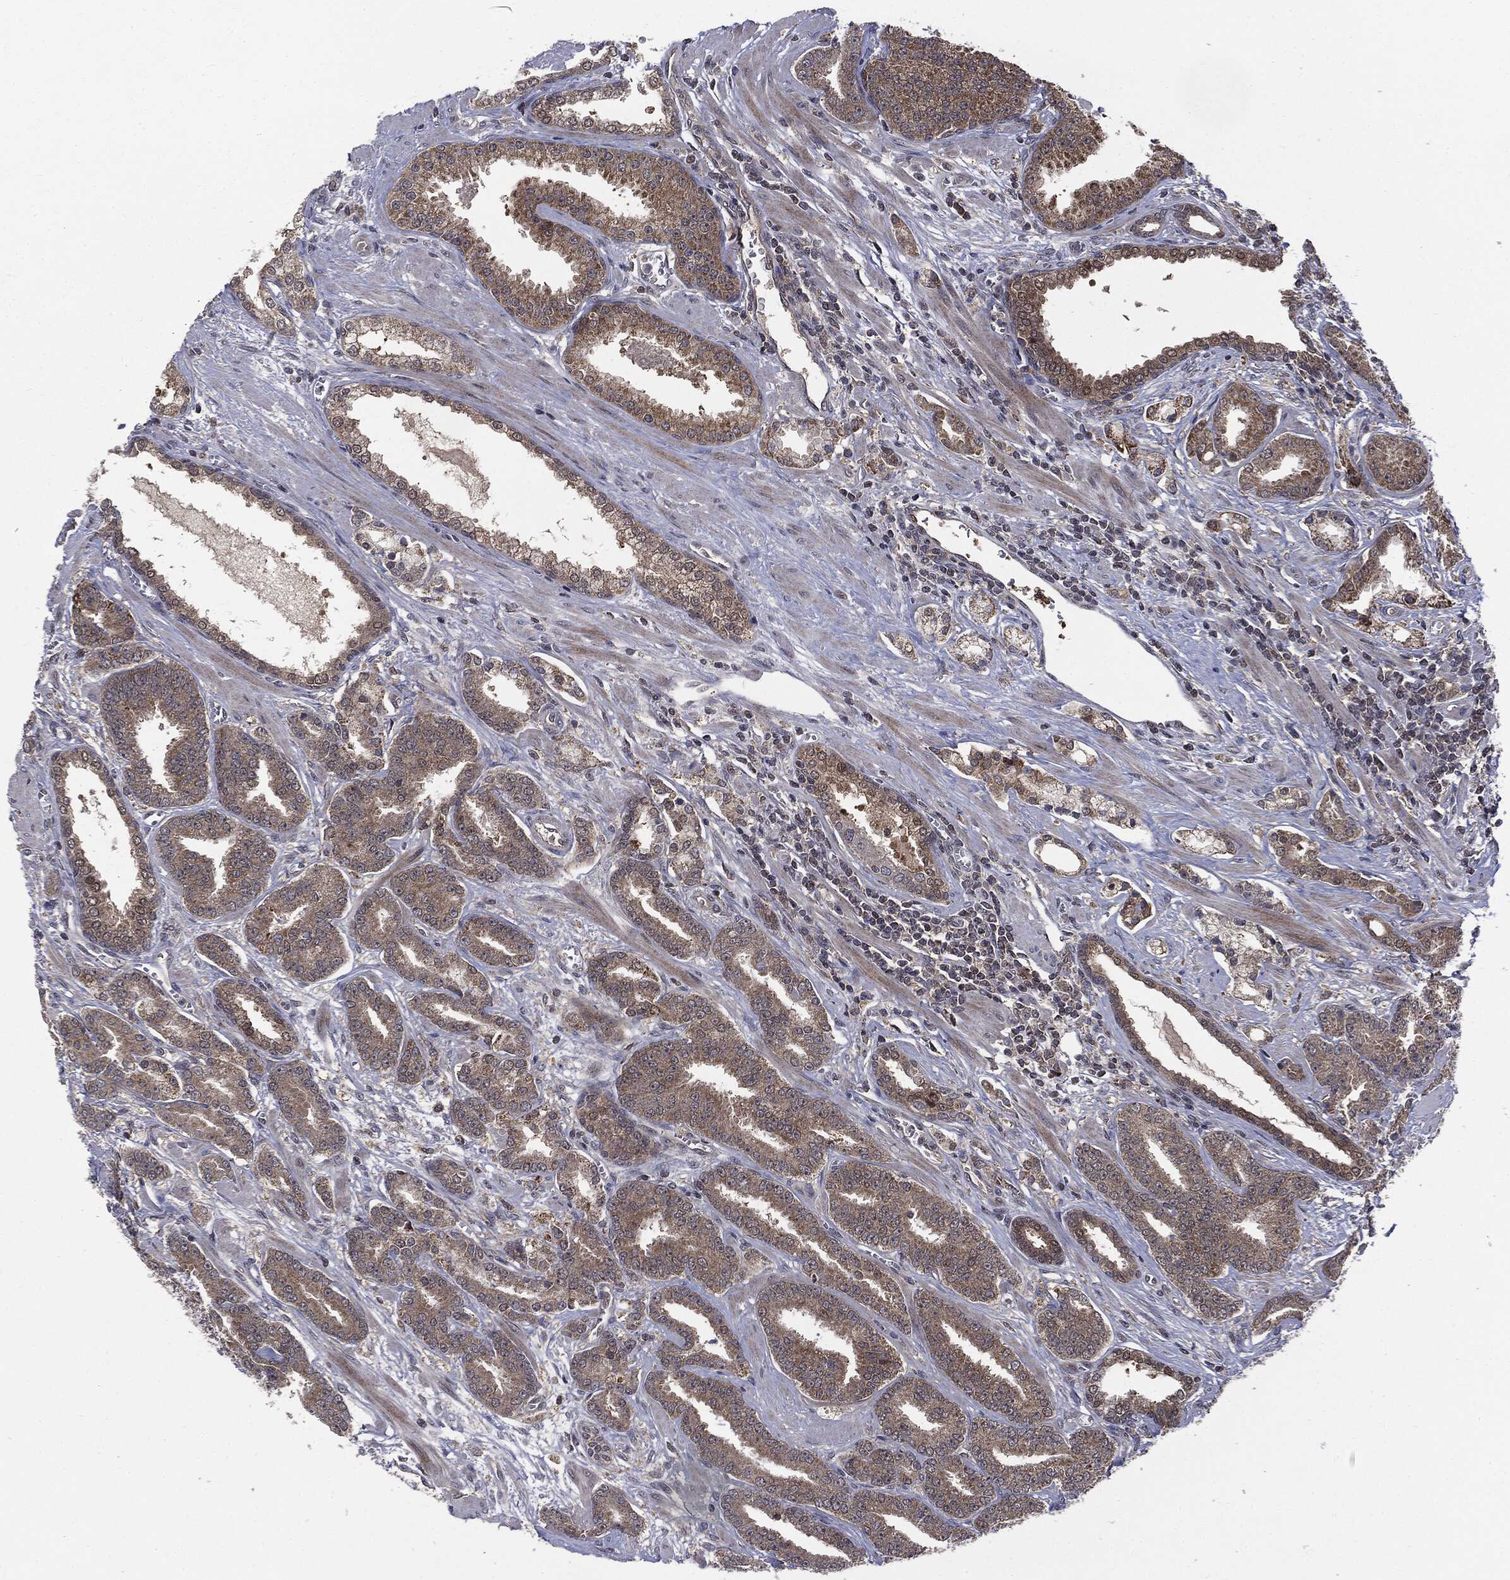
{"staining": {"intensity": "moderate", "quantity": "25%-75%", "location": "cytoplasmic/membranous"}, "tissue": "prostate cancer", "cell_type": "Tumor cells", "image_type": "cancer", "snomed": [{"axis": "morphology", "description": "Adenocarcinoma, High grade"}, {"axis": "topography", "description": "Prostate"}], "caption": "Brown immunohistochemical staining in human high-grade adenocarcinoma (prostate) exhibits moderate cytoplasmic/membranous expression in approximately 25%-75% of tumor cells. Ihc stains the protein of interest in brown and the nuclei are stained blue.", "gene": "PTPA", "patient": {"sex": "male", "age": 60}}